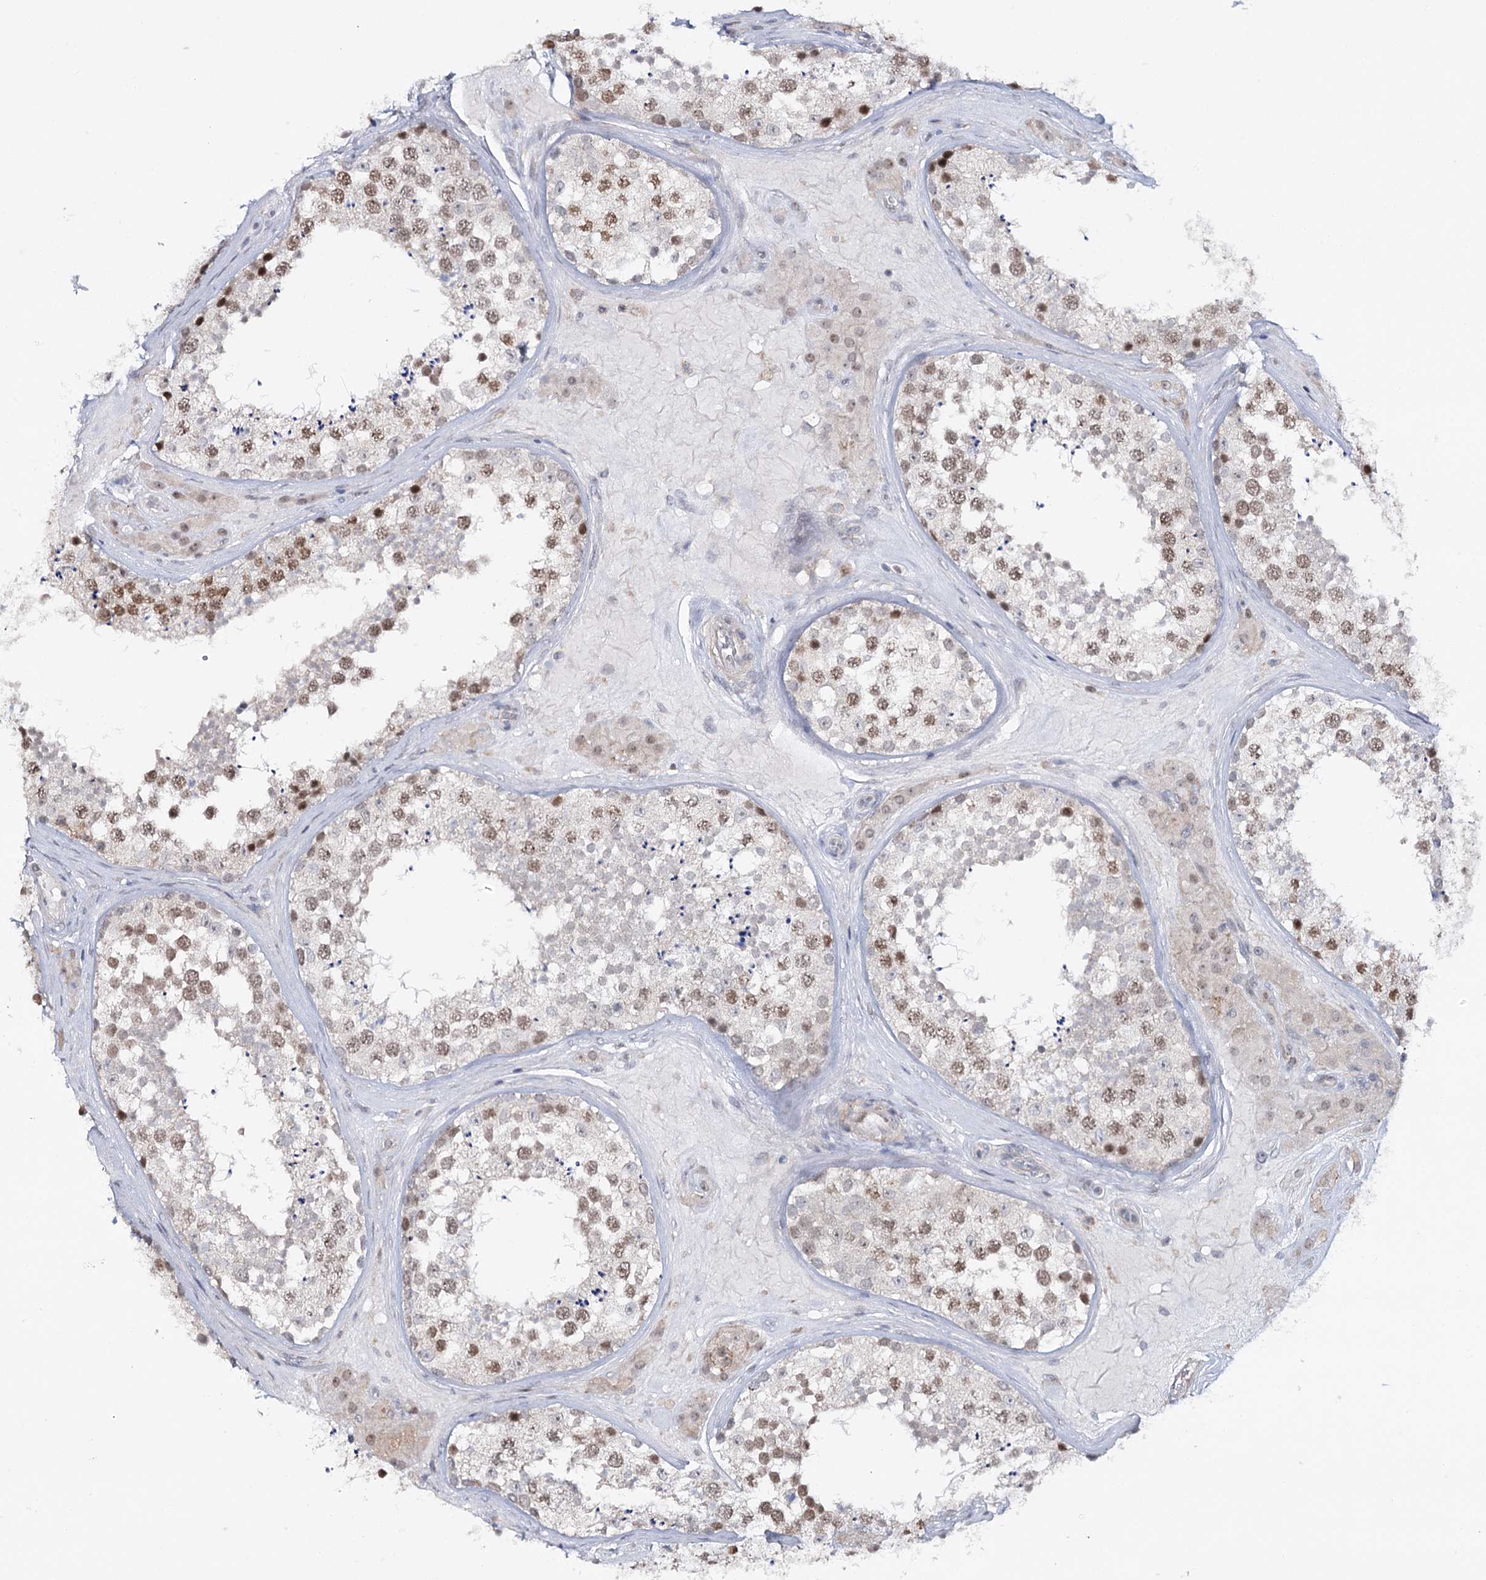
{"staining": {"intensity": "moderate", "quantity": "25%-75%", "location": "nuclear"}, "tissue": "testis", "cell_type": "Cells in seminiferous ducts", "image_type": "normal", "snomed": [{"axis": "morphology", "description": "Normal tissue, NOS"}, {"axis": "topography", "description": "Testis"}], "caption": "A medium amount of moderate nuclear positivity is present in about 25%-75% of cells in seminiferous ducts in unremarkable testis.", "gene": "ZC3H8", "patient": {"sex": "male", "age": 46}}